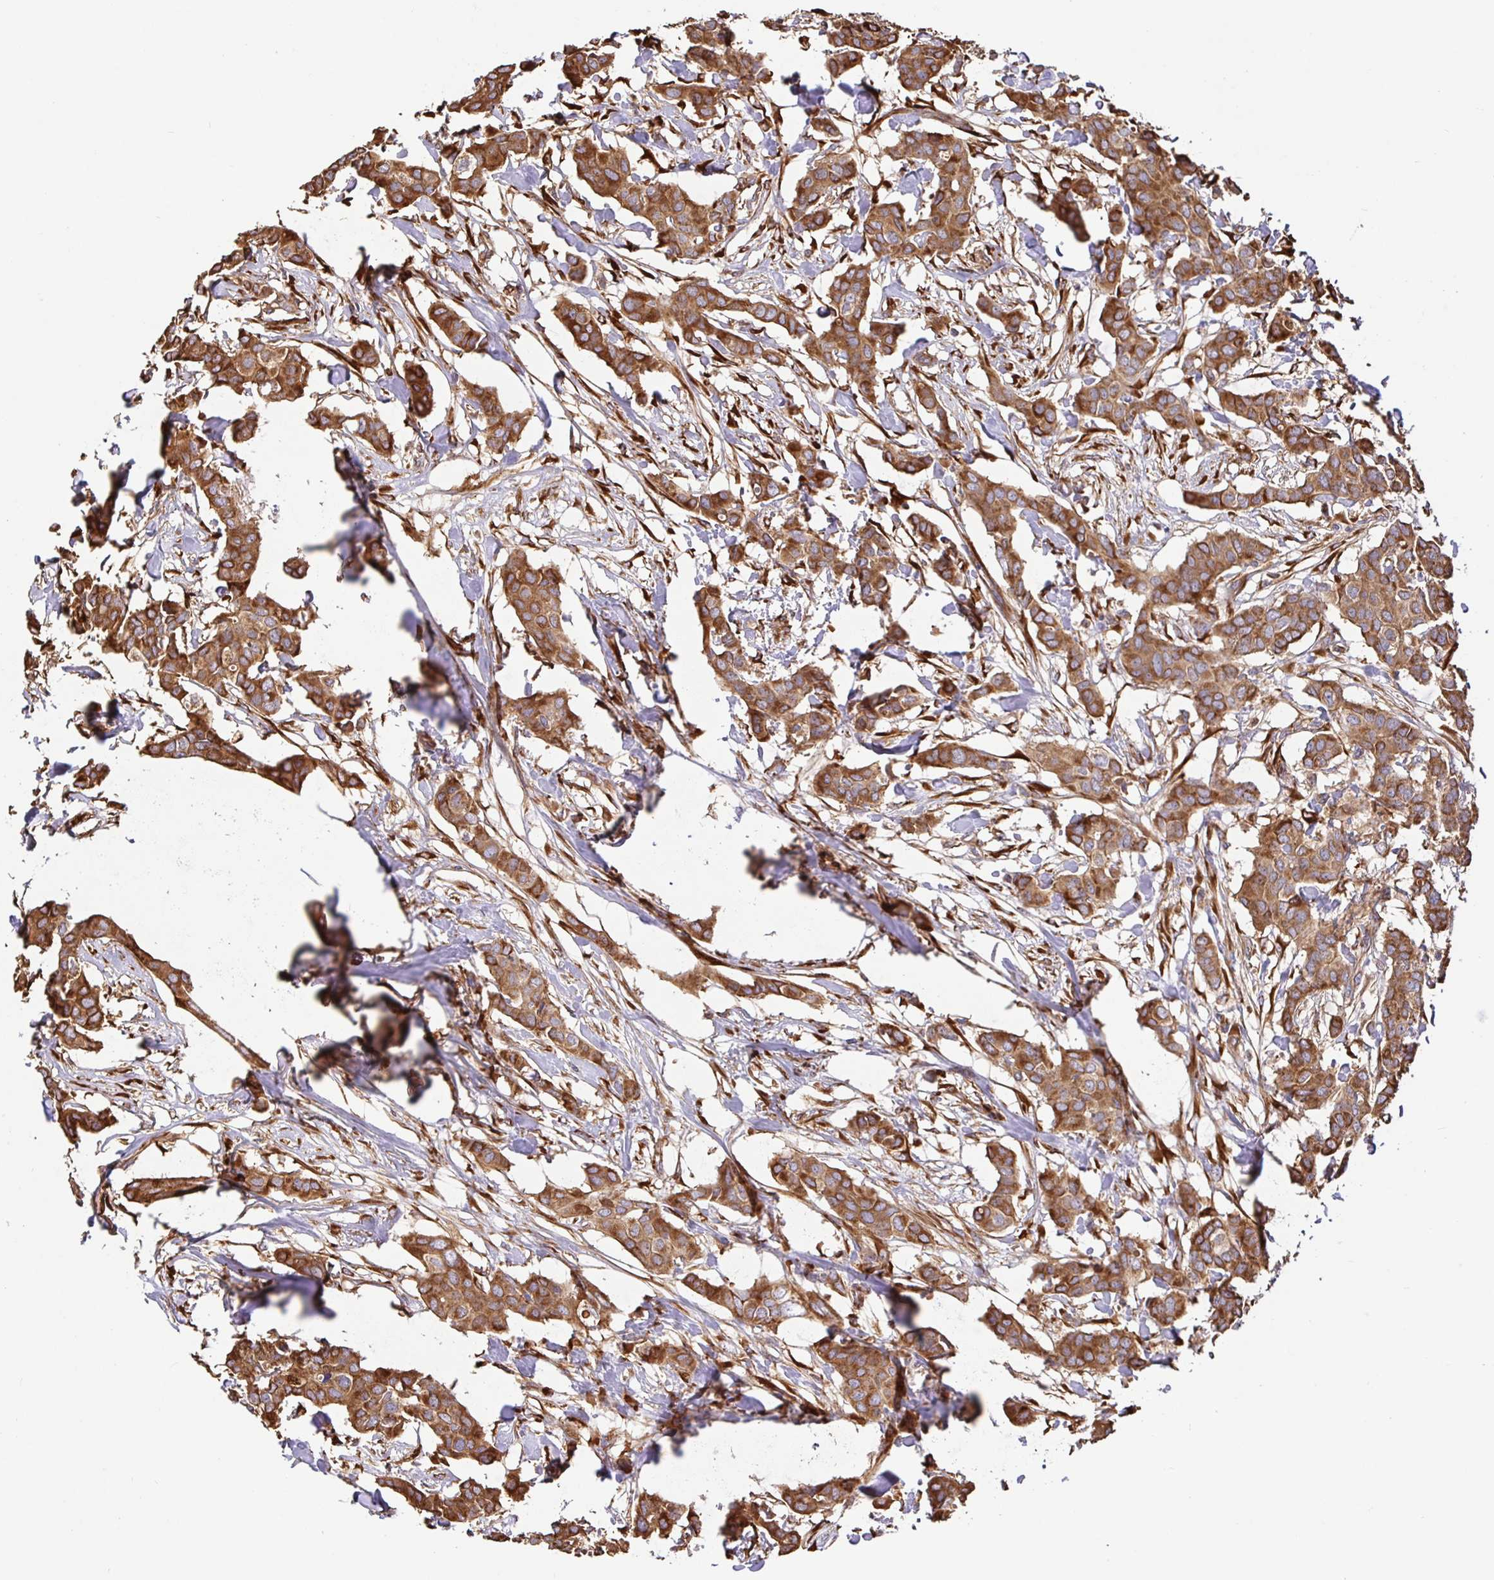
{"staining": {"intensity": "strong", "quantity": ">75%", "location": "cytoplasmic/membranous"}, "tissue": "breast cancer", "cell_type": "Tumor cells", "image_type": "cancer", "snomed": [{"axis": "morphology", "description": "Duct carcinoma"}, {"axis": "topography", "description": "Breast"}], "caption": "A micrograph of breast cancer stained for a protein shows strong cytoplasmic/membranous brown staining in tumor cells.", "gene": "MAOA", "patient": {"sex": "female", "age": 62}}